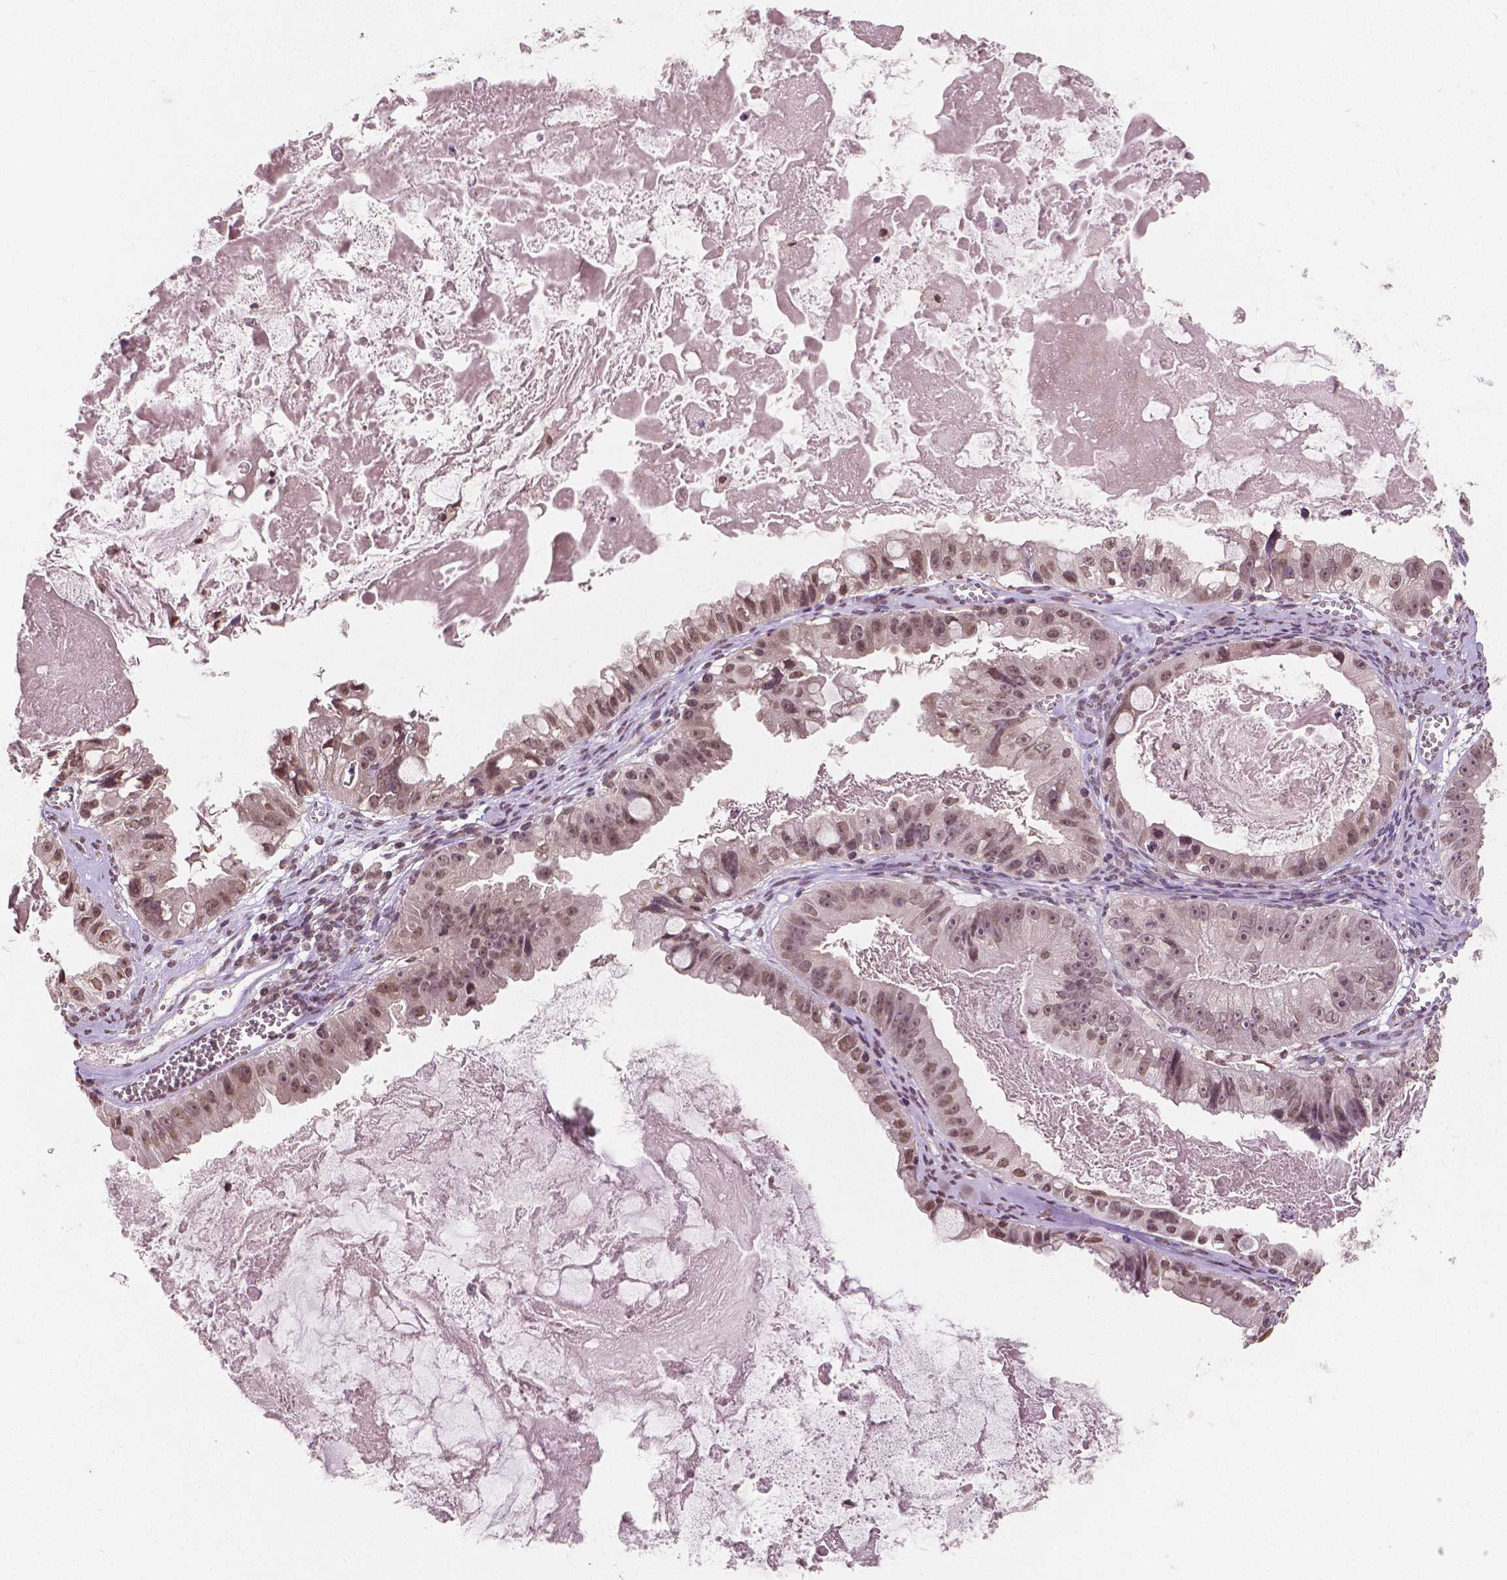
{"staining": {"intensity": "moderate", "quantity": ">75%", "location": "nuclear"}, "tissue": "ovarian cancer", "cell_type": "Tumor cells", "image_type": "cancer", "snomed": [{"axis": "morphology", "description": "Cystadenocarcinoma, mucinous, NOS"}, {"axis": "topography", "description": "Ovary"}], "caption": "Tumor cells demonstrate medium levels of moderate nuclear expression in about >75% of cells in mucinous cystadenocarcinoma (ovarian). Ihc stains the protein of interest in brown and the nuclei are stained blue.", "gene": "HOXA10", "patient": {"sex": "female", "age": 61}}